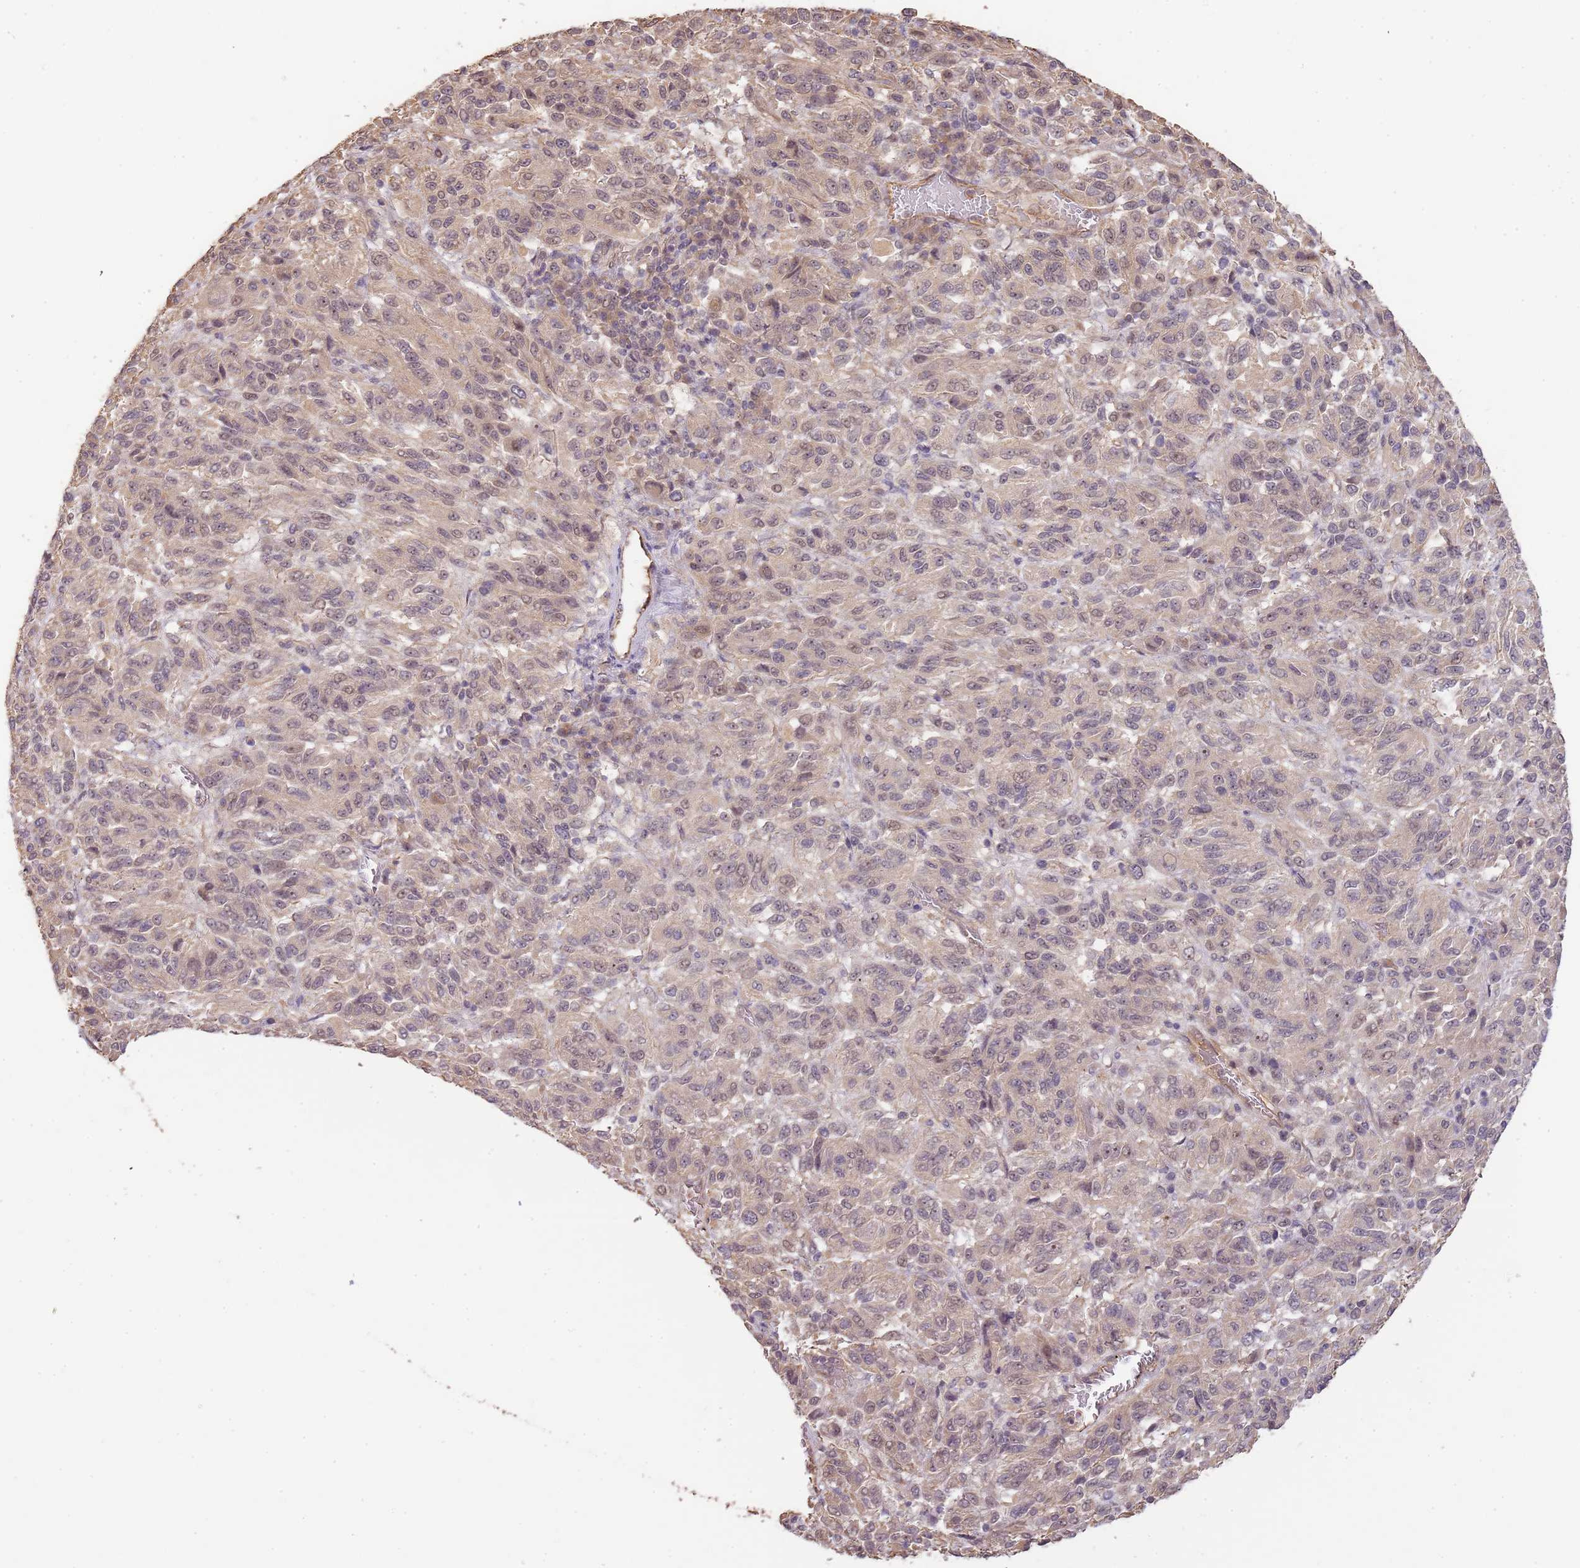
{"staining": {"intensity": "weak", "quantity": "<25%", "location": "nuclear"}, "tissue": "melanoma", "cell_type": "Tumor cells", "image_type": "cancer", "snomed": [{"axis": "morphology", "description": "Malignant melanoma, Metastatic site"}, {"axis": "topography", "description": "Lung"}], "caption": "The IHC photomicrograph has no significant expression in tumor cells of melanoma tissue.", "gene": "SURF2", "patient": {"sex": "male", "age": 64}}